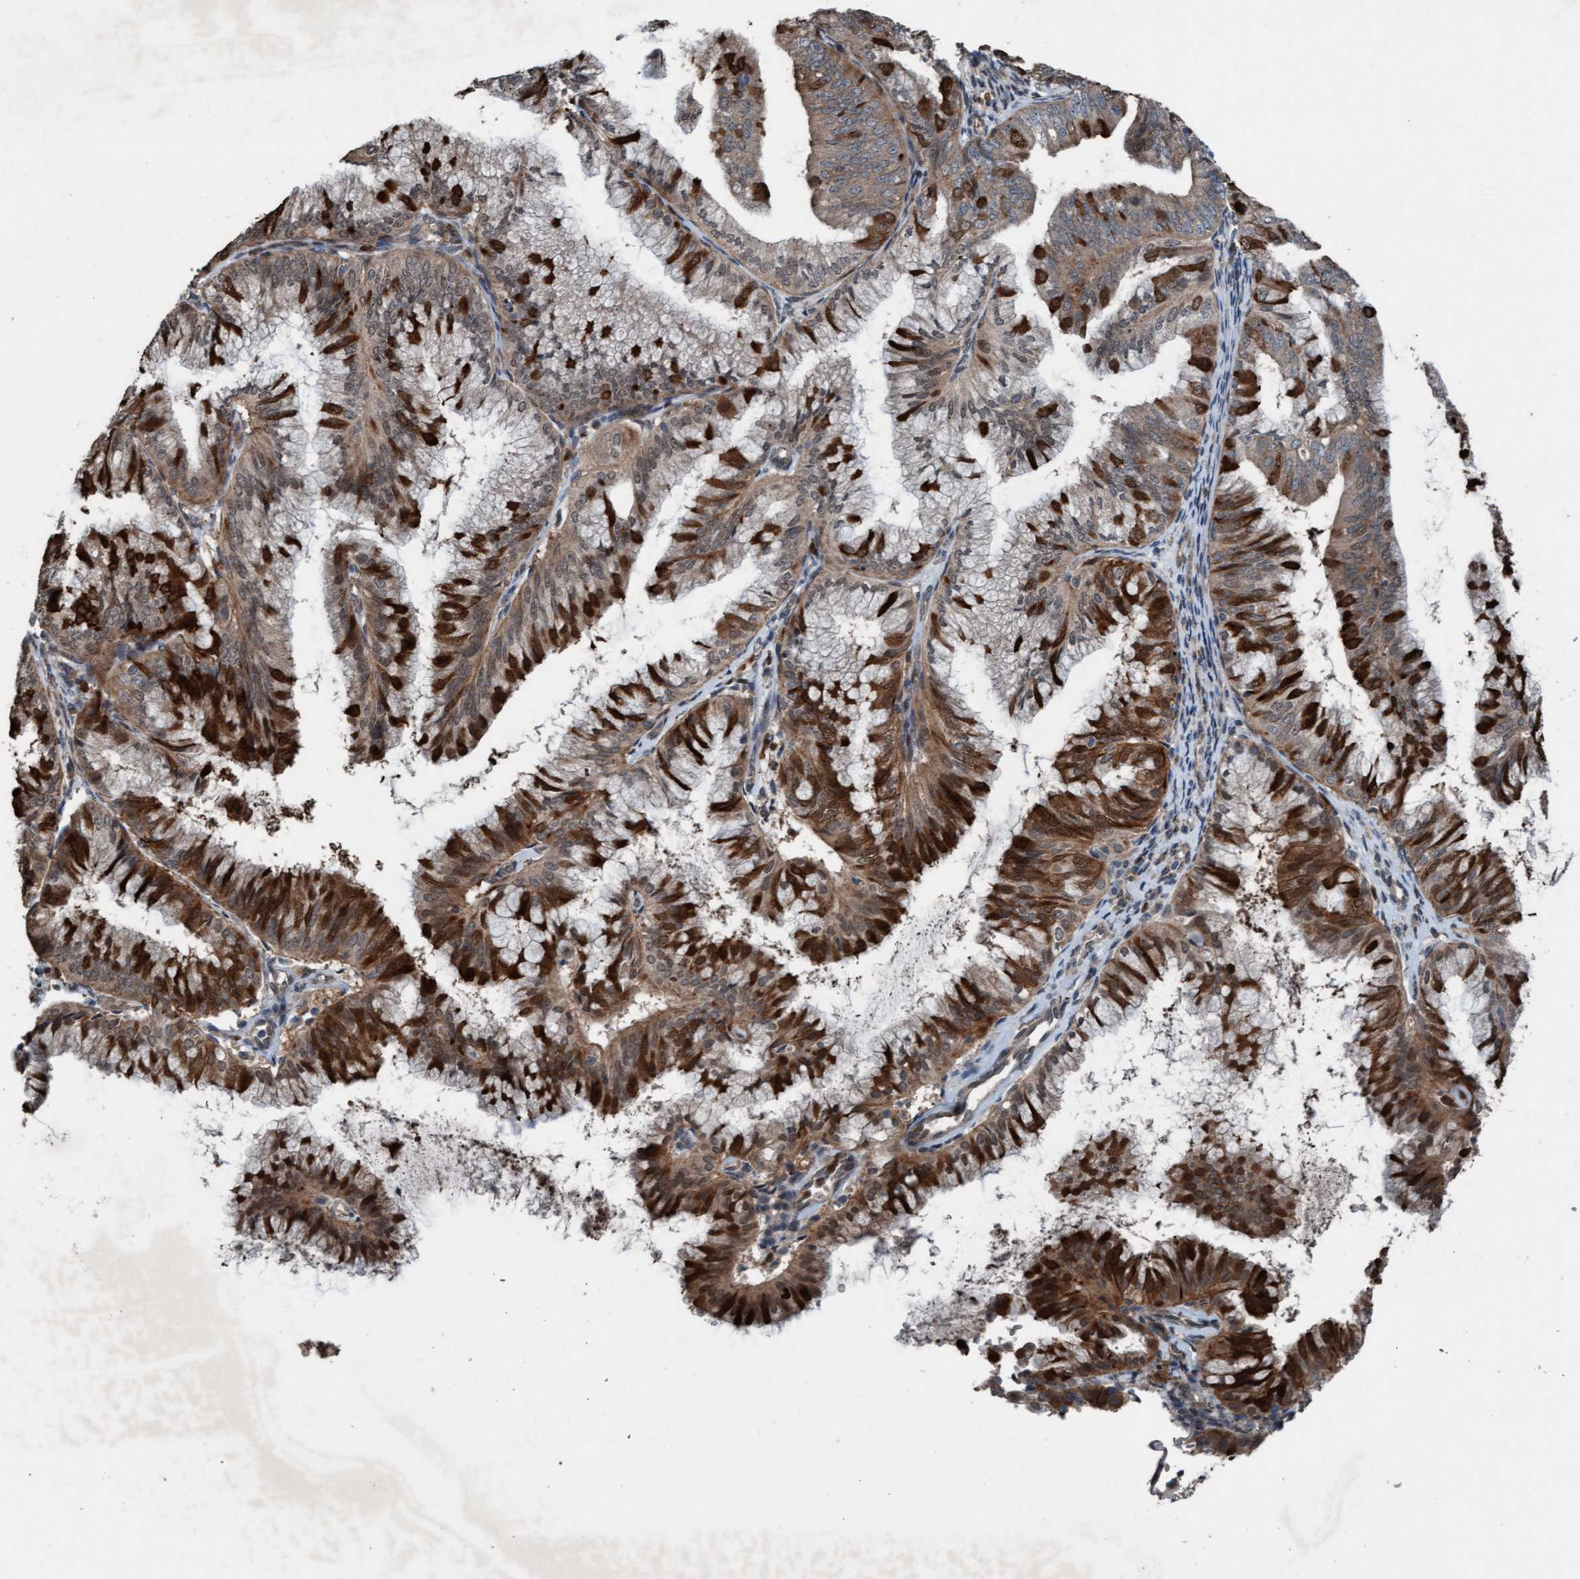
{"staining": {"intensity": "strong", "quantity": "25%-75%", "location": "cytoplasmic/membranous"}, "tissue": "endometrial cancer", "cell_type": "Tumor cells", "image_type": "cancer", "snomed": [{"axis": "morphology", "description": "Adenocarcinoma, NOS"}, {"axis": "topography", "description": "Endometrium"}], "caption": "Adenocarcinoma (endometrial) stained with DAB immunohistochemistry (IHC) shows high levels of strong cytoplasmic/membranous expression in about 25%-75% of tumor cells.", "gene": "PLXNB2", "patient": {"sex": "female", "age": 63}}